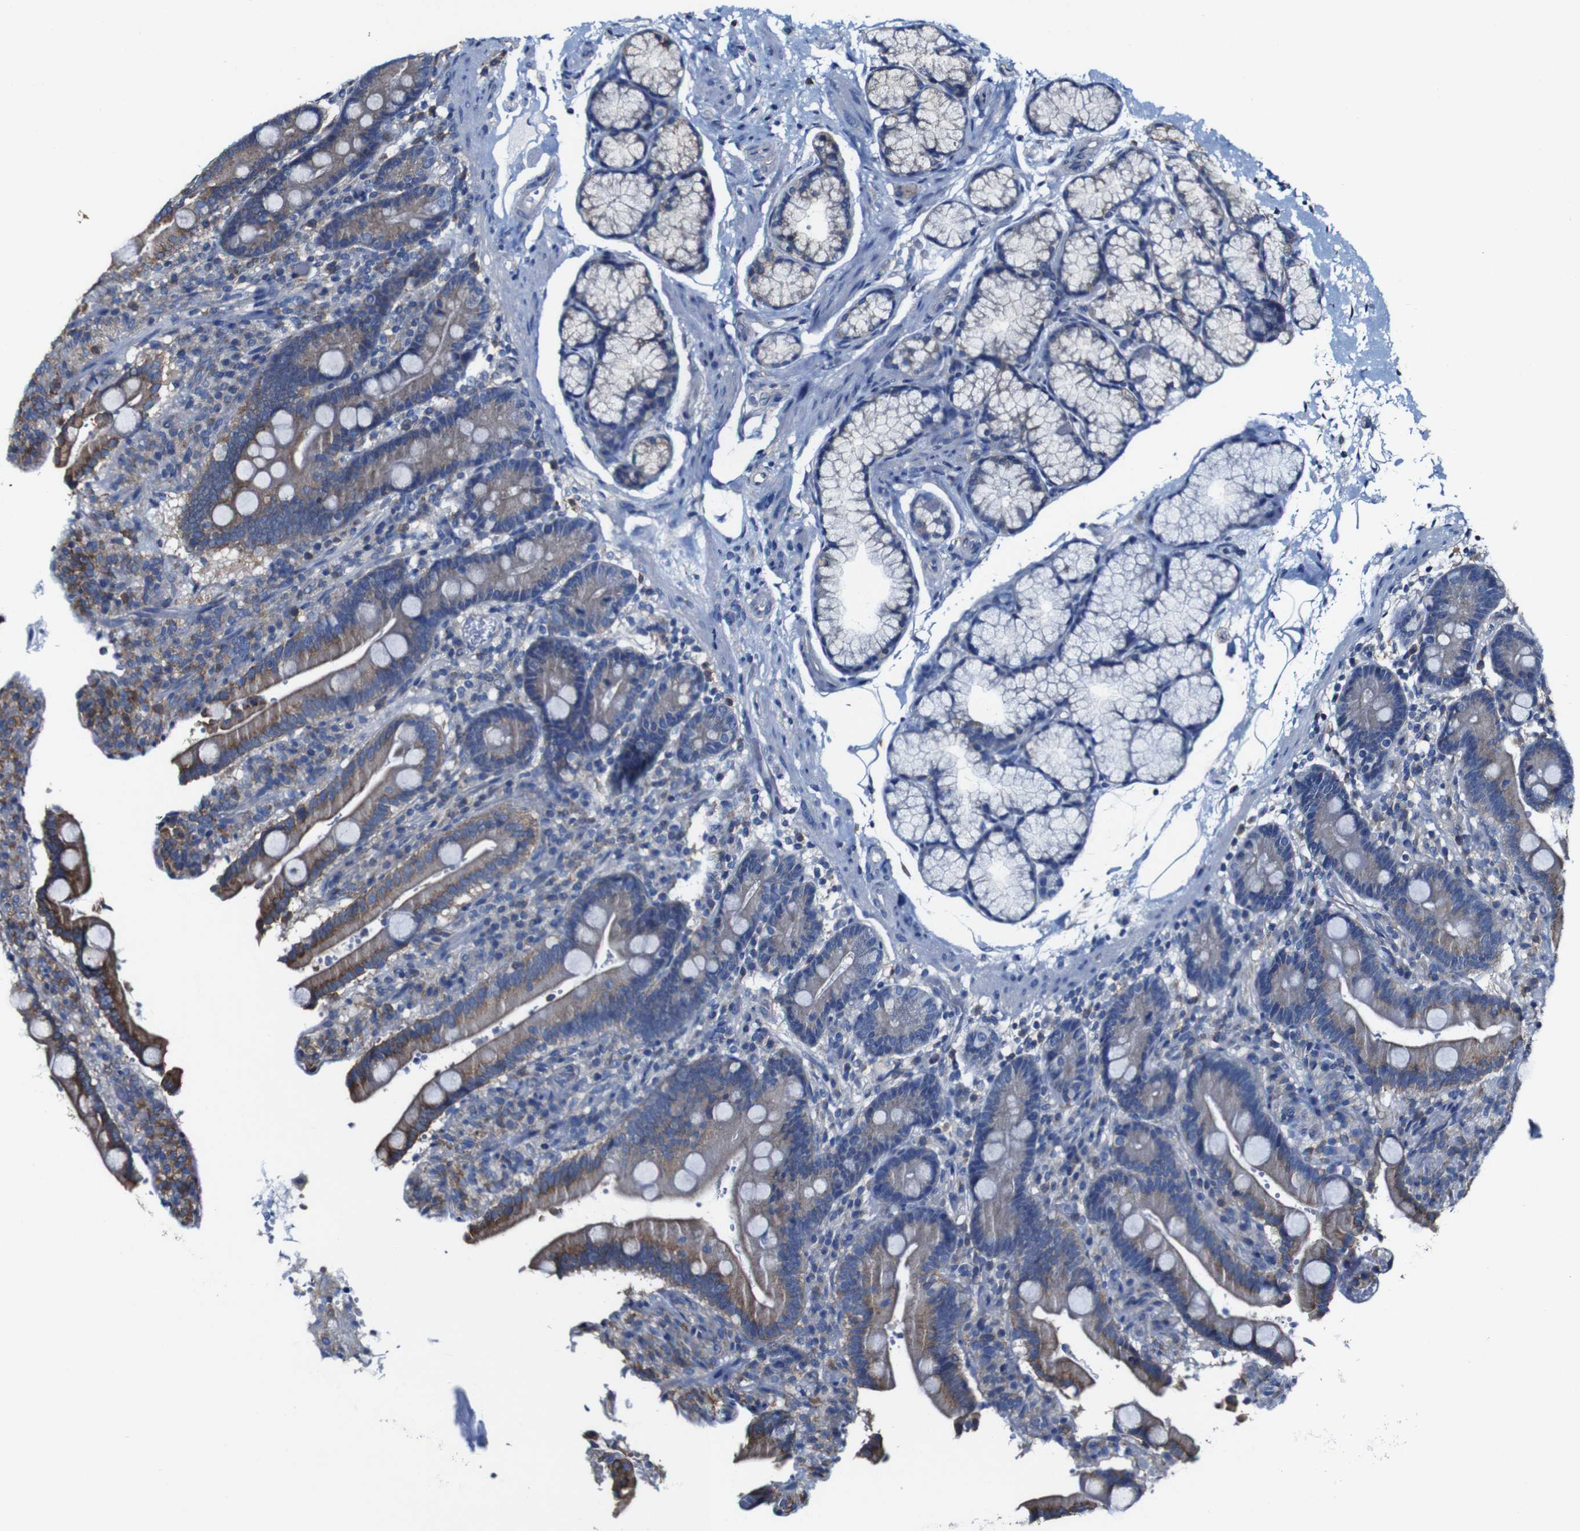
{"staining": {"intensity": "moderate", "quantity": ">75%", "location": "cytoplasmic/membranous"}, "tissue": "duodenum", "cell_type": "Glandular cells", "image_type": "normal", "snomed": [{"axis": "morphology", "description": "Normal tissue, NOS"}, {"axis": "topography", "description": "Small intestine, NOS"}], "caption": "High-power microscopy captured an IHC micrograph of unremarkable duodenum, revealing moderate cytoplasmic/membranous positivity in approximately >75% of glandular cells. (DAB (3,3'-diaminobenzidine) = brown stain, brightfield microscopy at high magnification).", "gene": "CSF1R", "patient": {"sex": "female", "age": 71}}